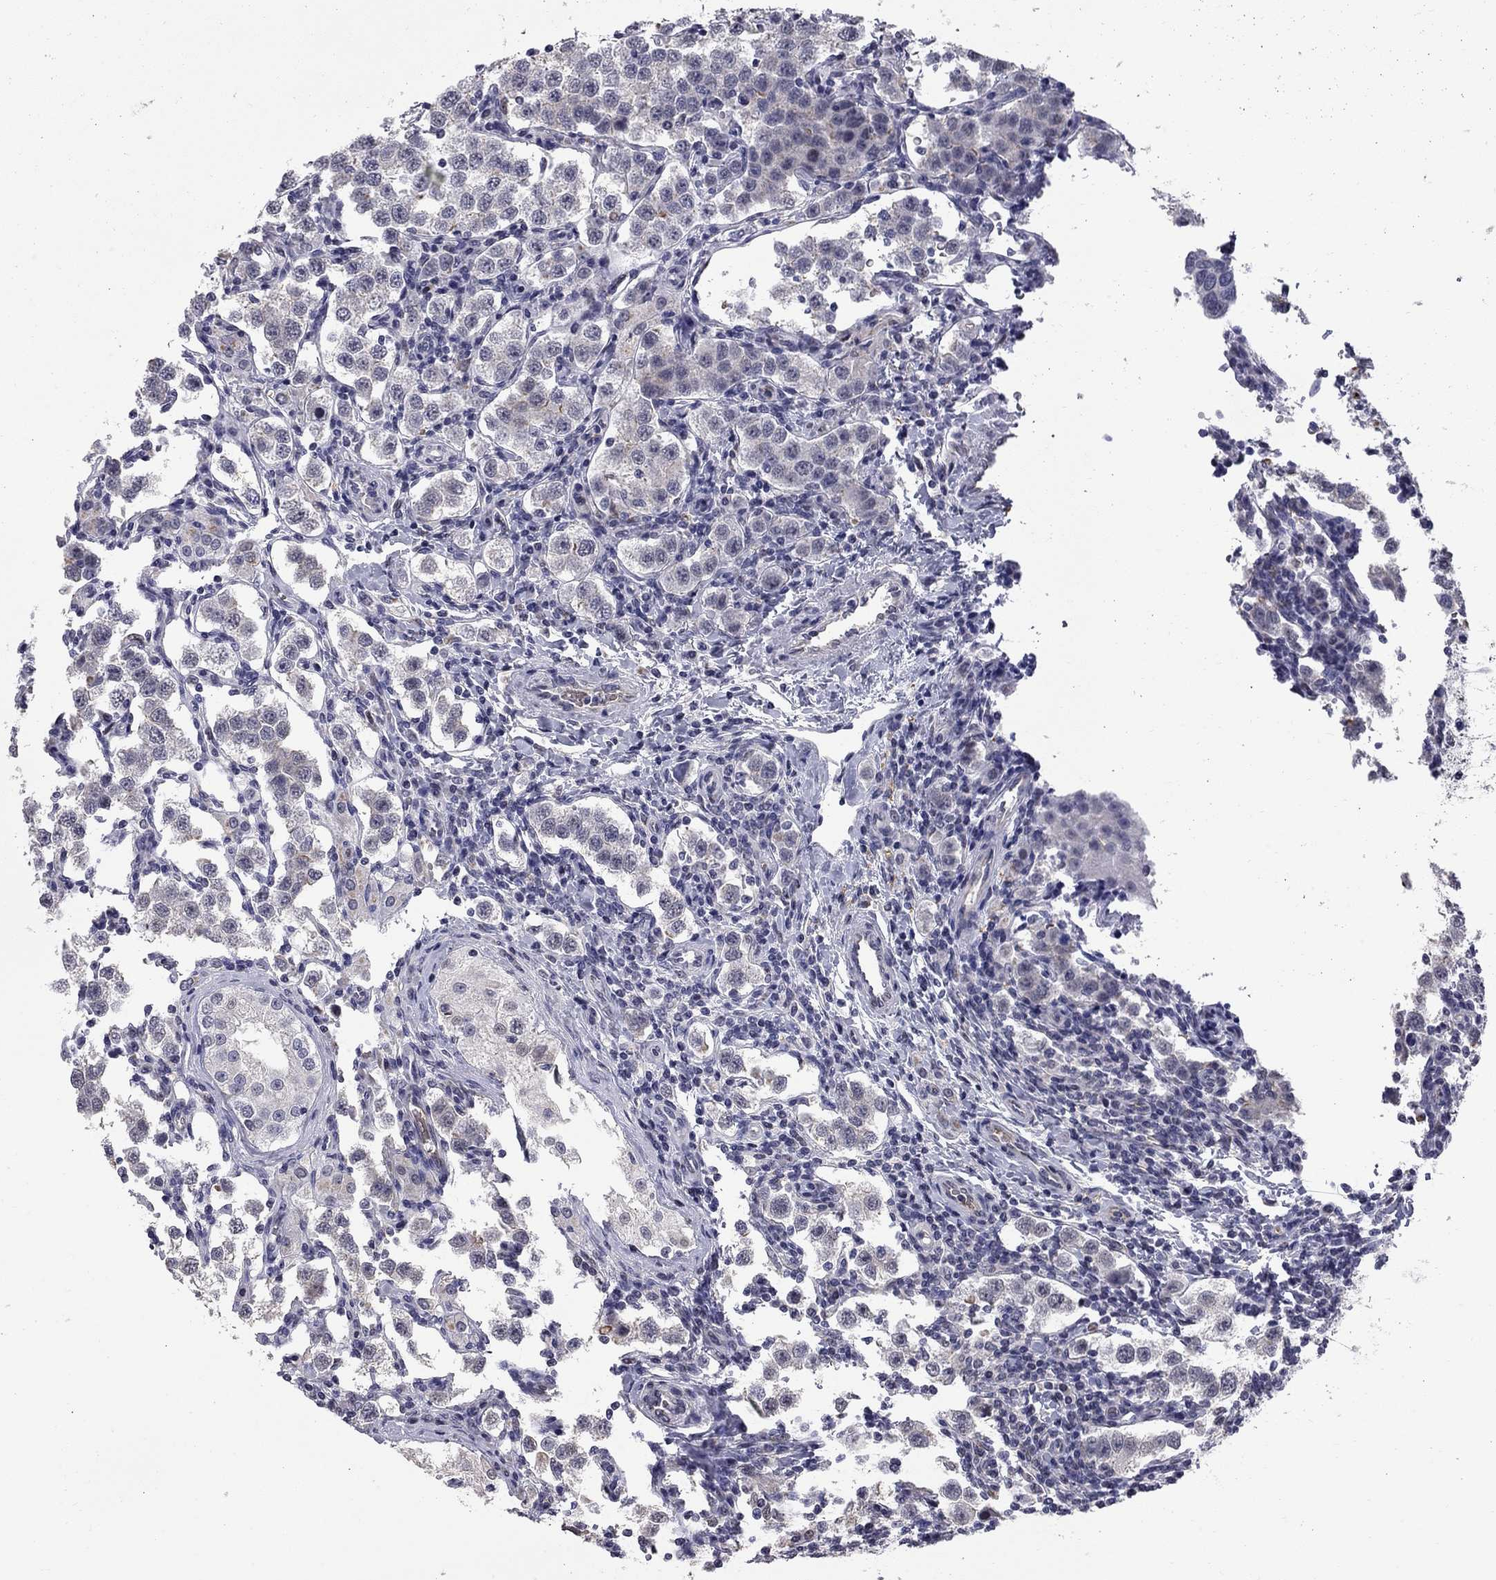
{"staining": {"intensity": "negative", "quantity": "none", "location": "none"}, "tissue": "testis cancer", "cell_type": "Tumor cells", "image_type": "cancer", "snomed": [{"axis": "morphology", "description": "Seminoma, NOS"}, {"axis": "topography", "description": "Testis"}], "caption": "DAB immunohistochemical staining of human testis cancer (seminoma) displays no significant expression in tumor cells.", "gene": "HTR4", "patient": {"sex": "male", "age": 37}}